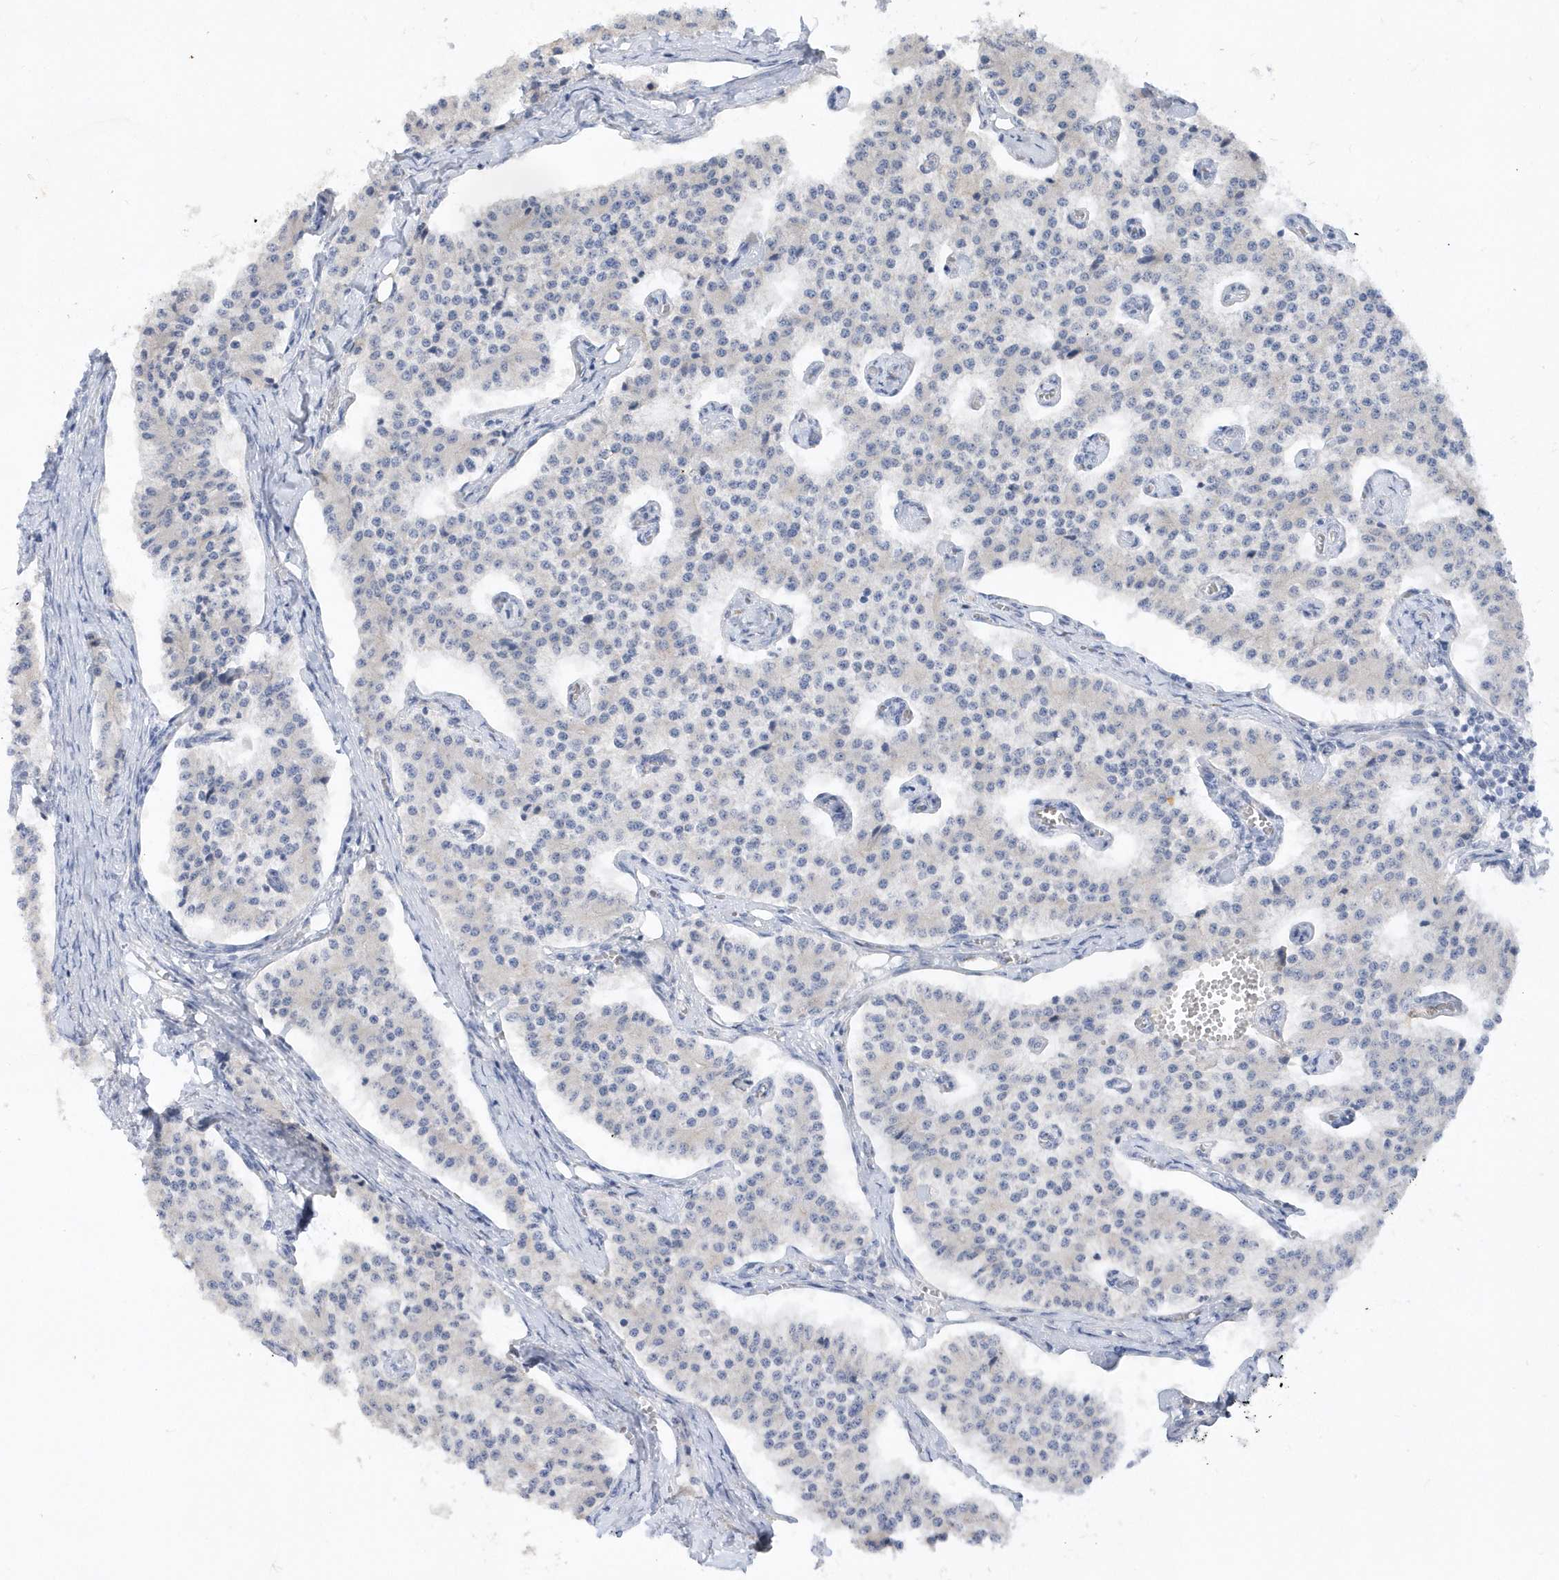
{"staining": {"intensity": "negative", "quantity": "none", "location": "none"}, "tissue": "carcinoid", "cell_type": "Tumor cells", "image_type": "cancer", "snomed": [{"axis": "morphology", "description": "Carcinoid, malignant, NOS"}, {"axis": "topography", "description": "Colon"}], "caption": "Human carcinoid stained for a protein using immunohistochemistry exhibits no expression in tumor cells.", "gene": "RPE", "patient": {"sex": "female", "age": 52}}